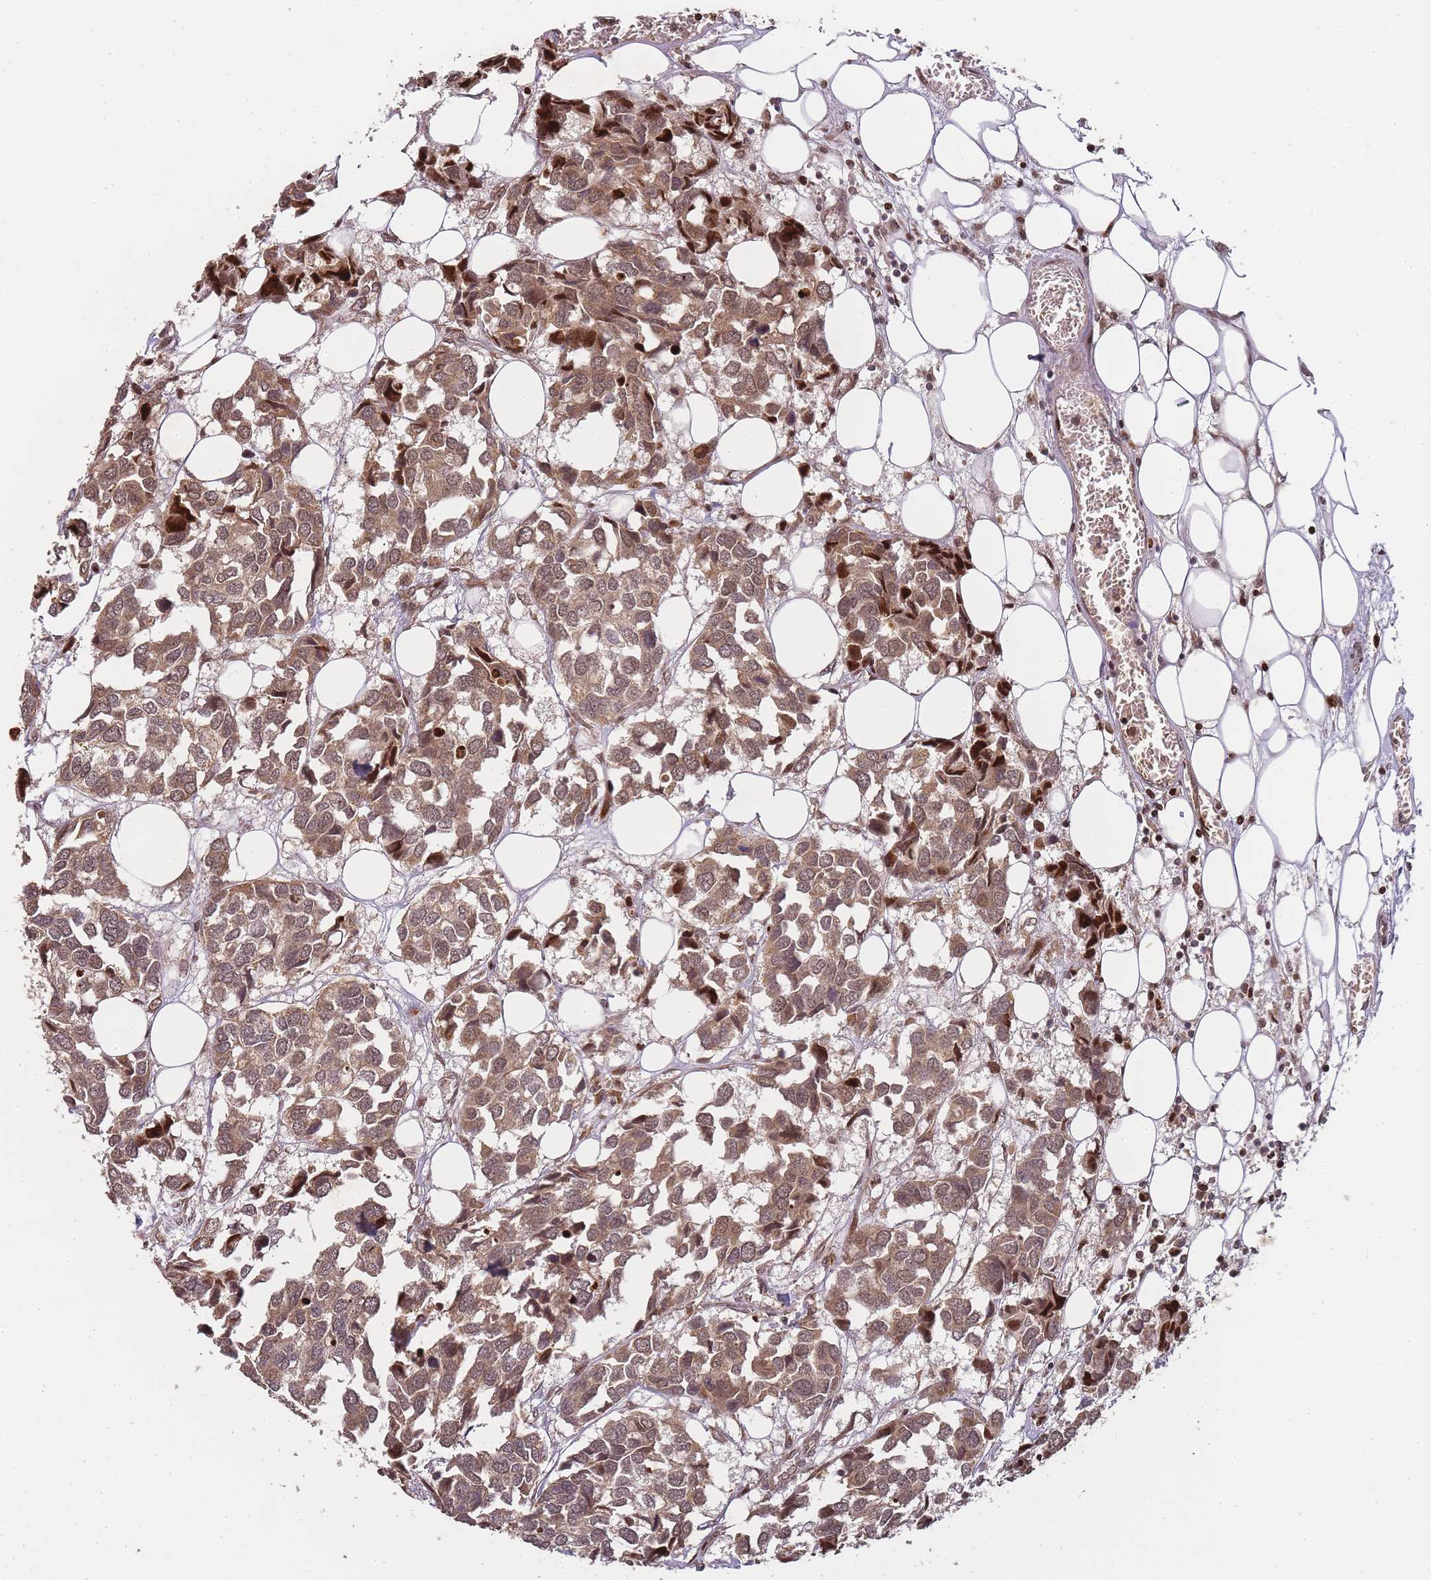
{"staining": {"intensity": "moderate", "quantity": ">75%", "location": "cytoplasmic/membranous,nuclear"}, "tissue": "breast cancer", "cell_type": "Tumor cells", "image_type": "cancer", "snomed": [{"axis": "morphology", "description": "Duct carcinoma"}, {"axis": "topography", "description": "Breast"}], "caption": "Protein staining displays moderate cytoplasmic/membranous and nuclear staining in approximately >75% of tumor cells in breast intraductal carcinoma.", "gene": "ZNF497", "patient": {"sex": "female", "age": 83}}